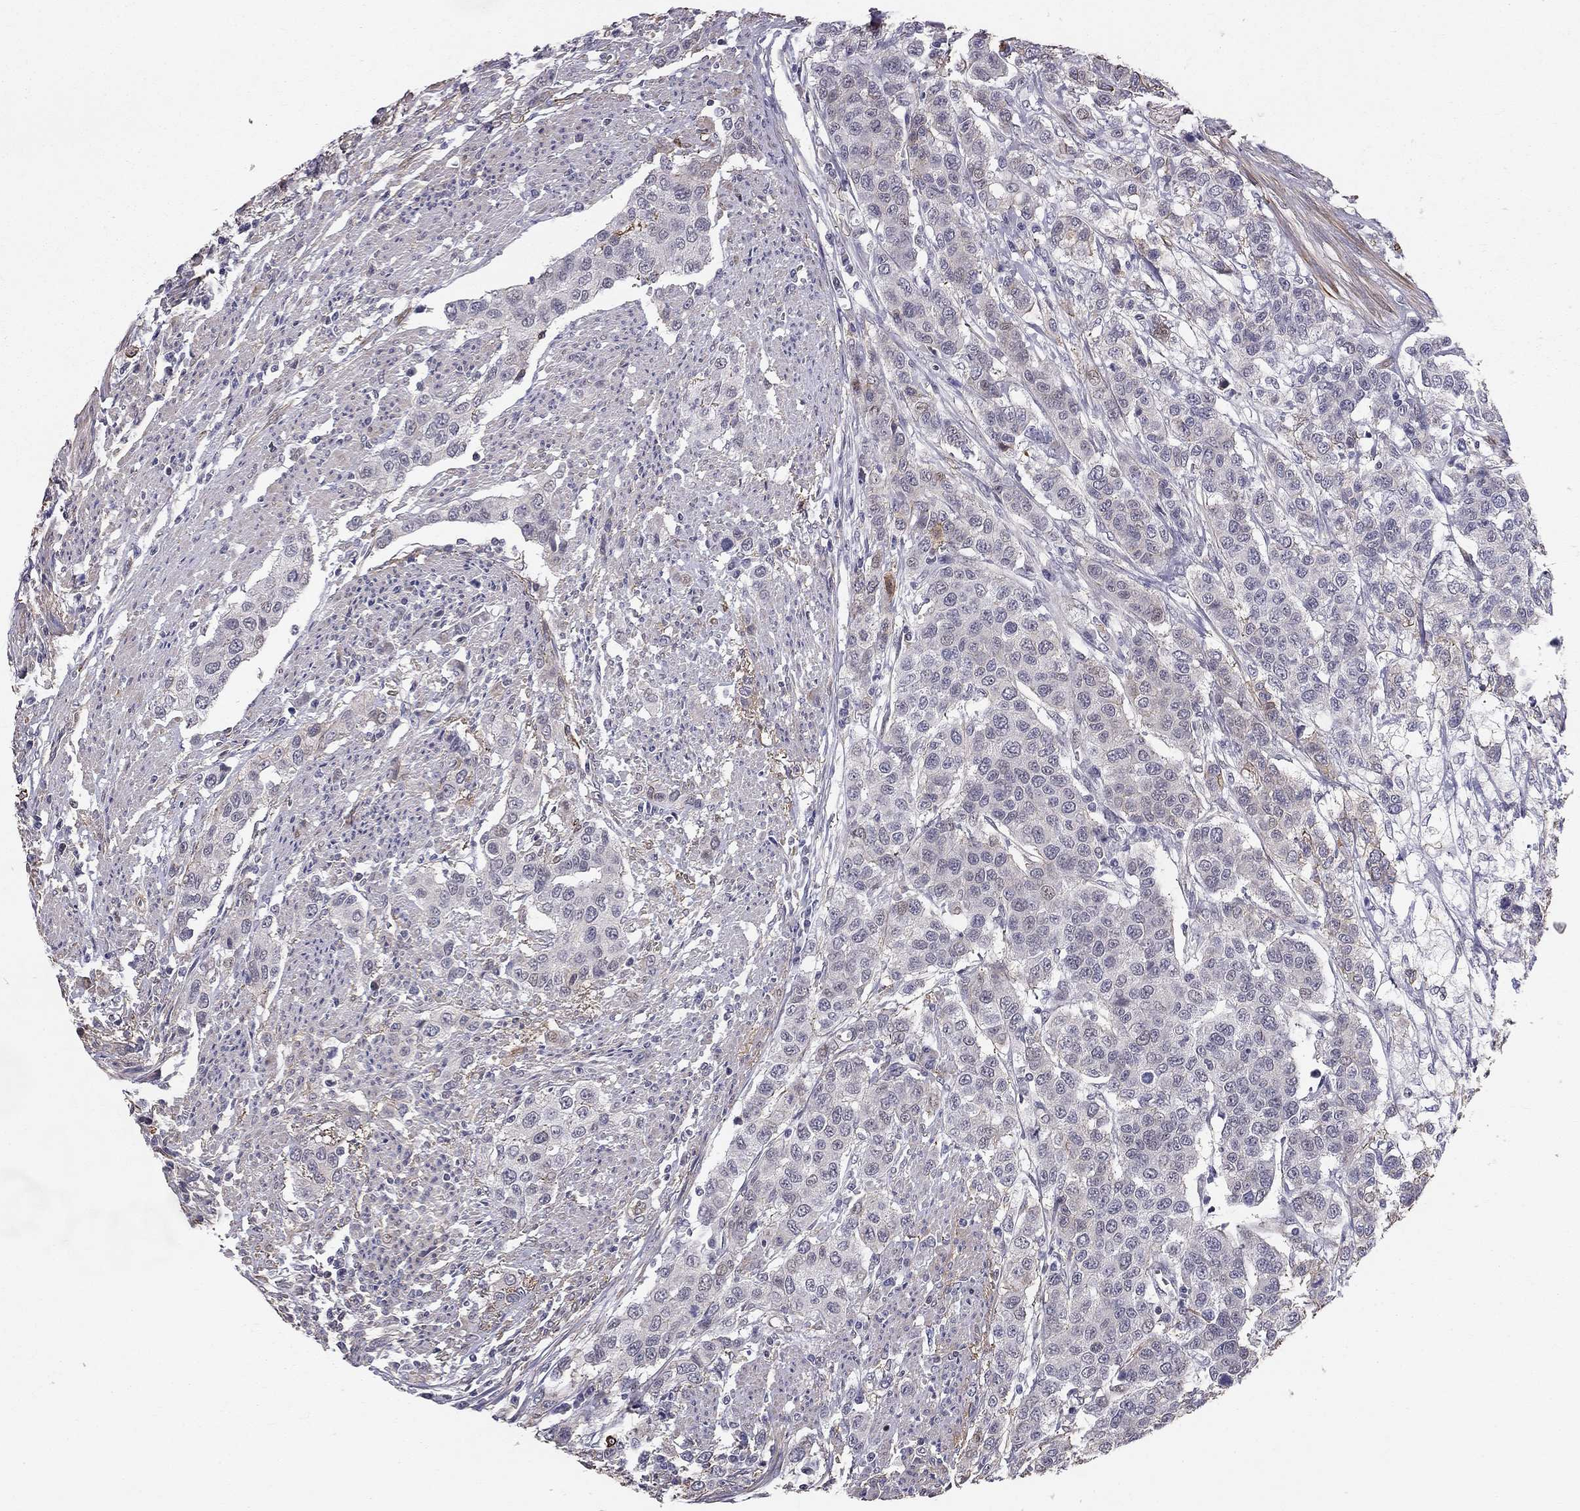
{"staining": {"intensity": "negative", "quantity": "none", "location": "none"}, "tissue": "urothelial cancer", "cell_type": "Tumor cells", "image_type": "cancer", "snomed": [{"axis": "morphology", "description": "Urothelial carcinoma, High grade"}, {"axis": "topography", "description": "Urinary bladder"}], "caption": "DAB immunohistochemical staining of urothelial carcinoma (high-grade) displays no significant staining in tumor cells. (Stains: DAB IHC with hematoxylin counter stain, Microscopy: brightfield microscopy at high magnification).", "gene": "GJB4", "patient": {"sex": "female", "age": 58}}